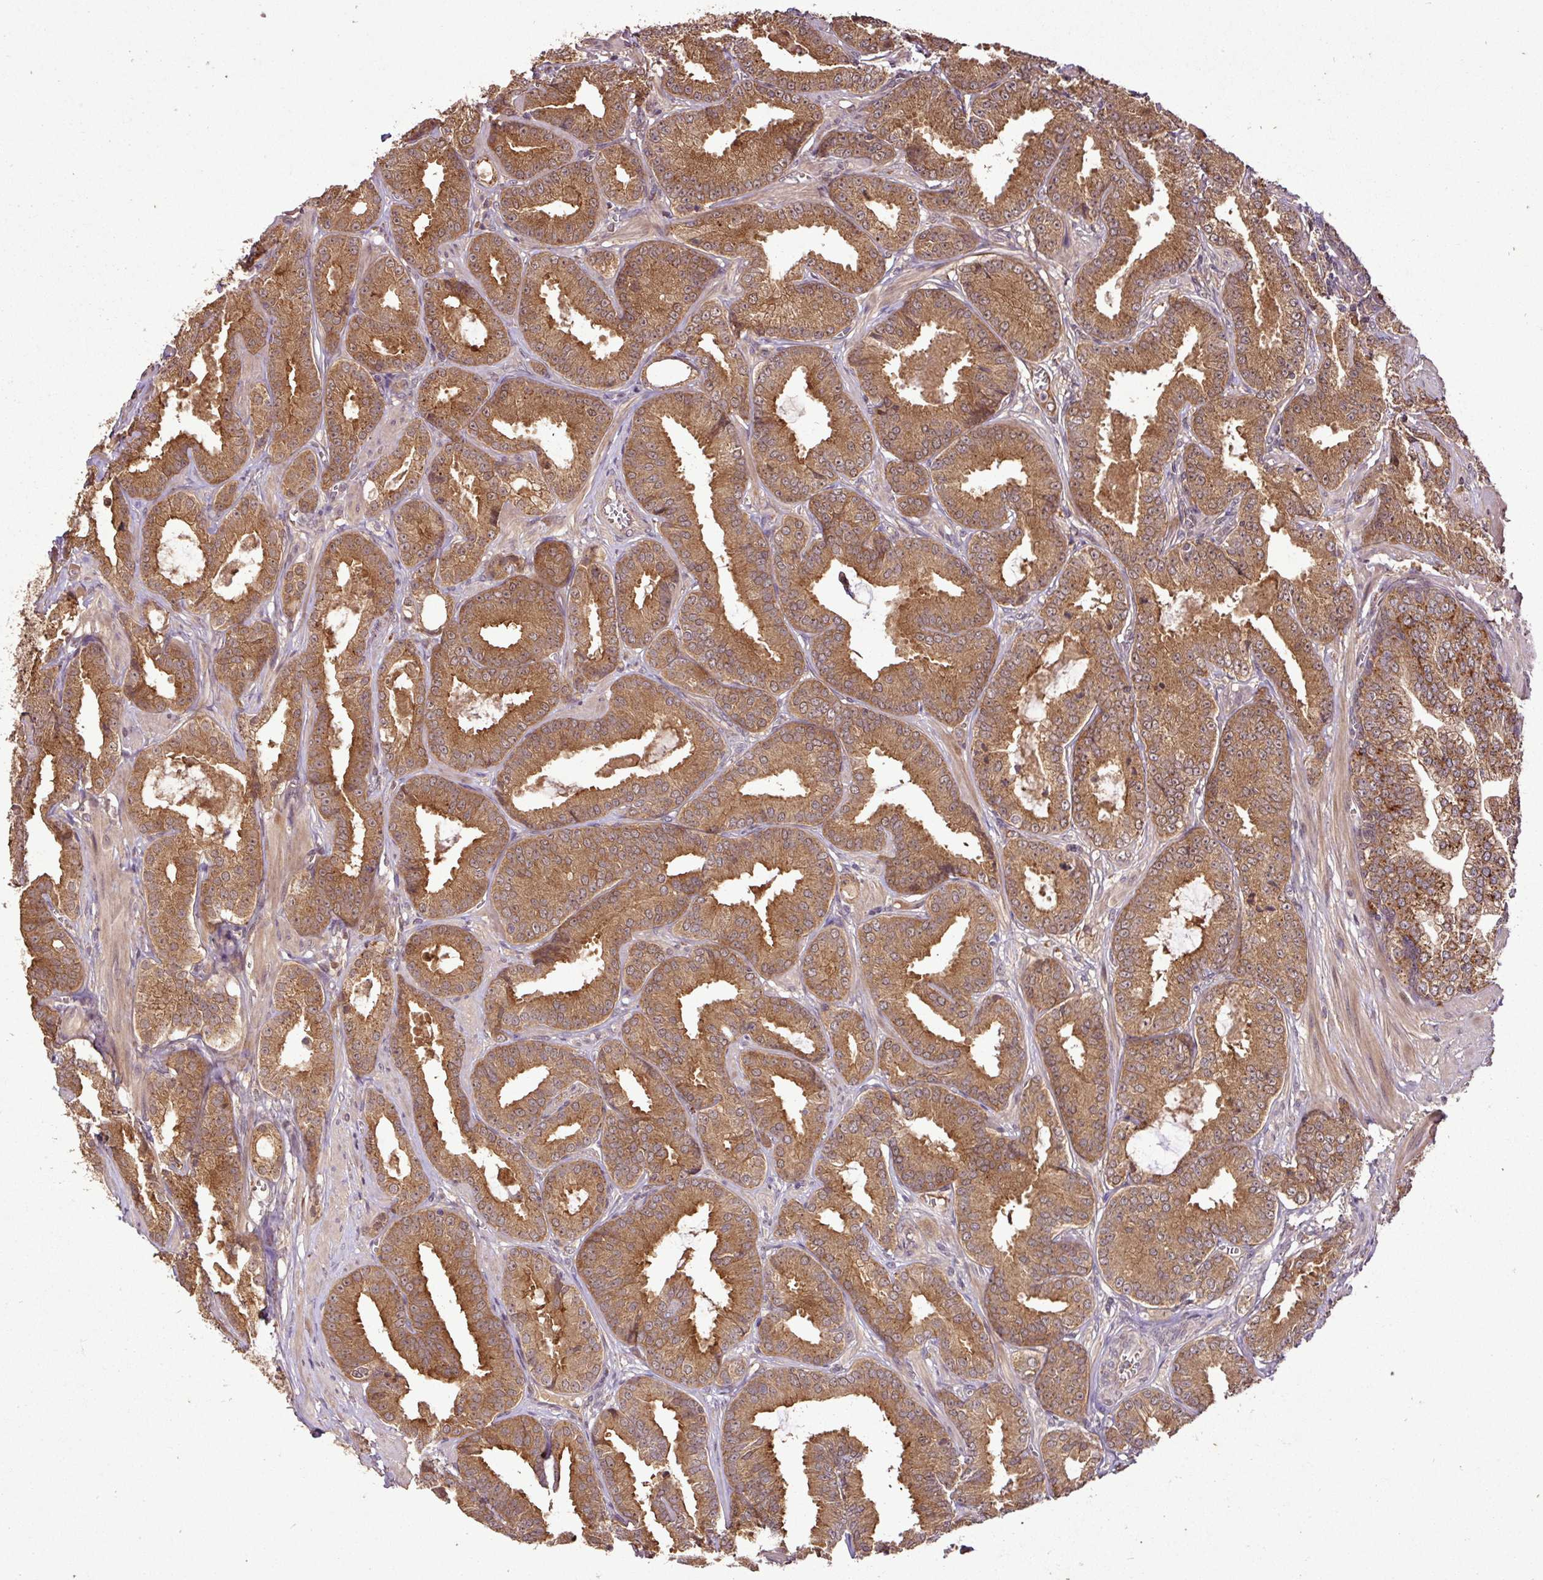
{"staining": {"intensity": "moderate", "quantity": ">75%", "location": "cytoplasmic/membranous,nuclear"}, "tissue": "prostate cancer", "cell_type": "Tumor cells", "image_type": "cancer", "snomed": [{"axis": "morphology", "description": "Adenocarcinoma, High grade"}, {"axis": "topography", "description": "Prostate"}], "caption": "Moderate cytoplasmic/membranous and nuclear protein expression is identified in about >75% of tumor cells in adenocarcinoma (high-grade) (prostate).", "gene": "FAIM", "patient": {"sex": "male", "age": 71}}